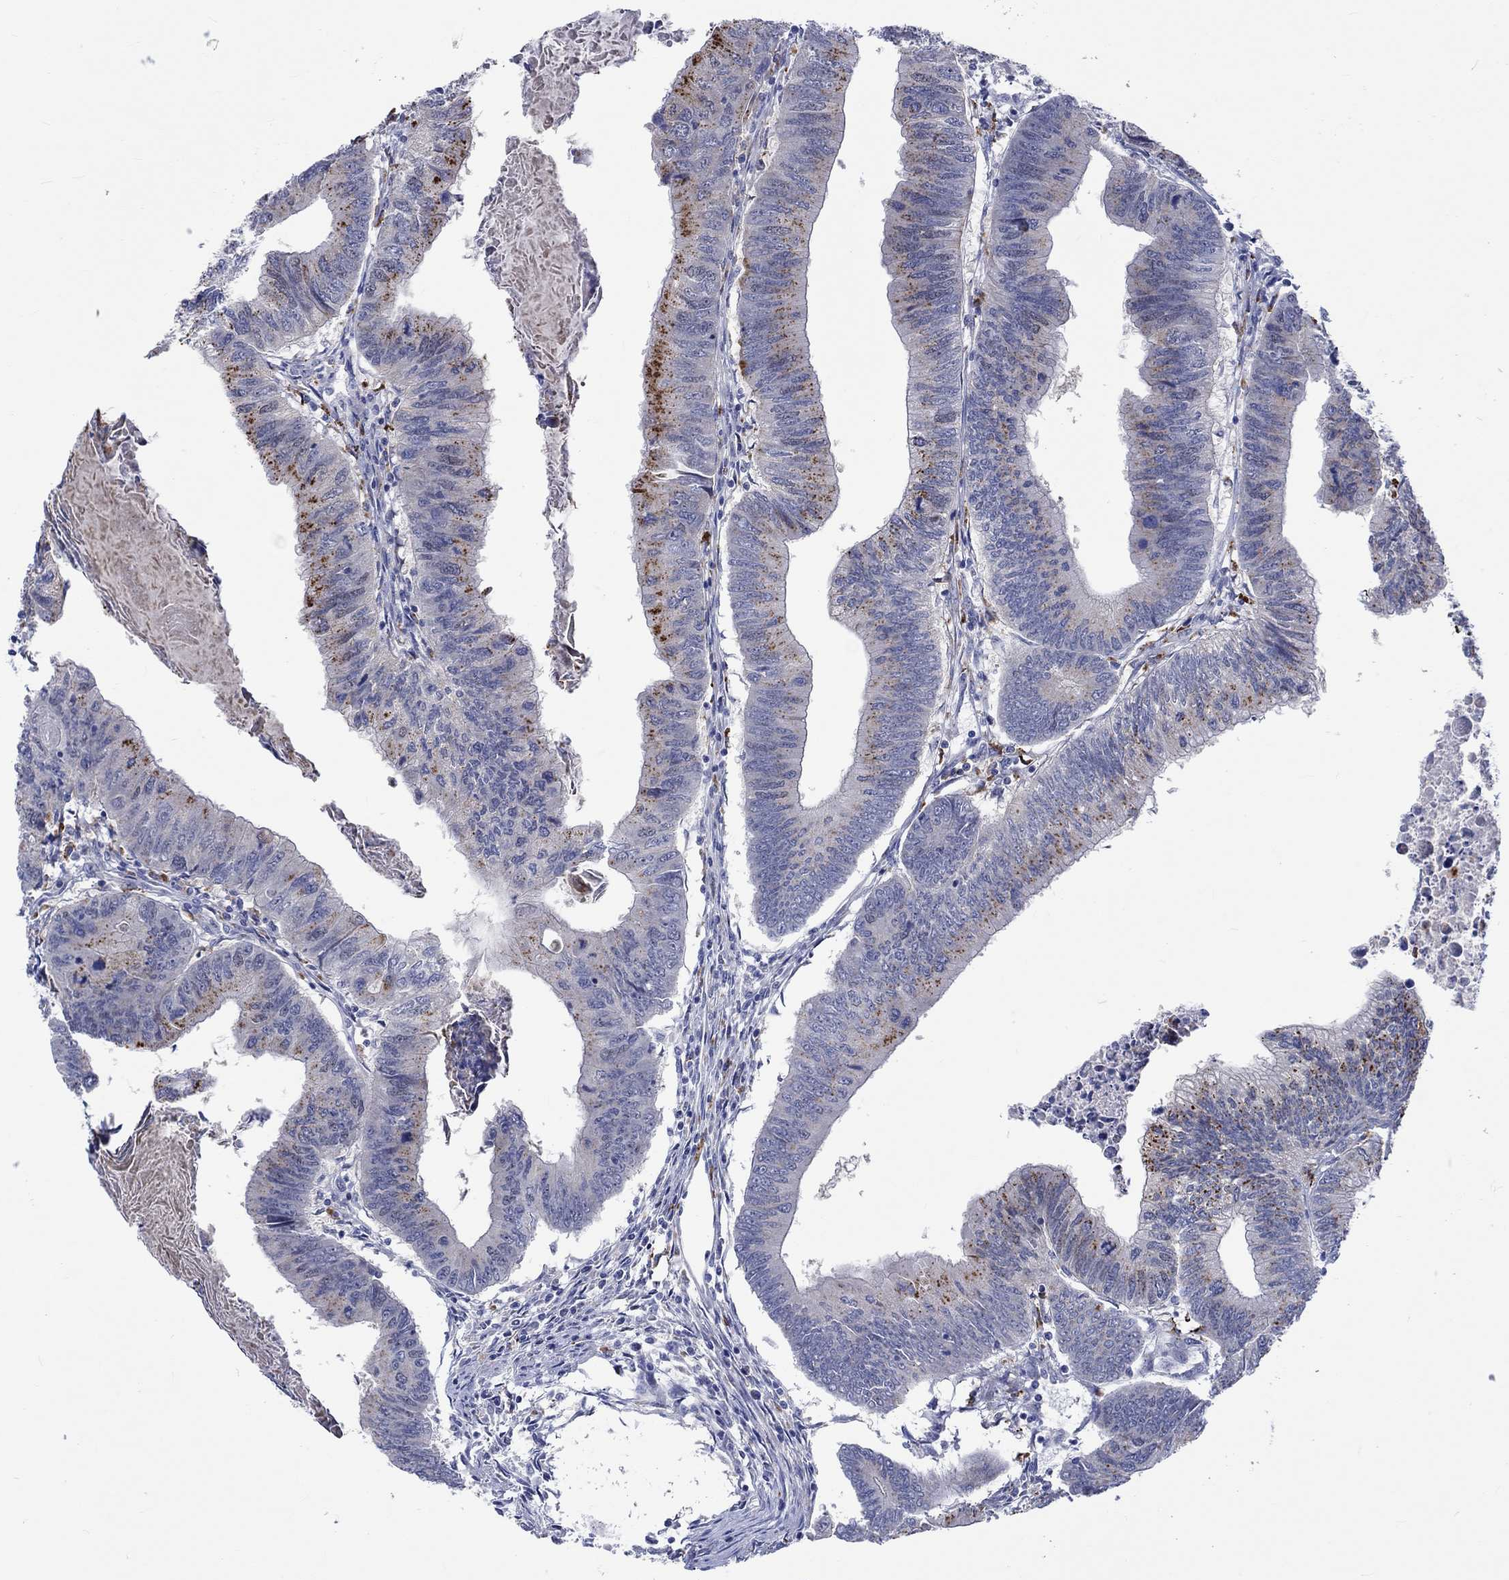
{"staining": {"intensity": "negative", "quantity": "none", "location": "none"}, "tissue": "colorectal cancer", "cell_type": "Tumor cells", "image_type": "cancer", "snomed": [{"axis": "morphology", "description": "Adenocarcinoma, NOS"}, {"axis": "topography", "description": "Colon"}], "caption": "Adenocarcinoma (colorectal) was stained to show a protein in brown. There is no significant staining in tumor cells.", "gene": "E2F8", "patient": {"sex": "male", "age": 53}}